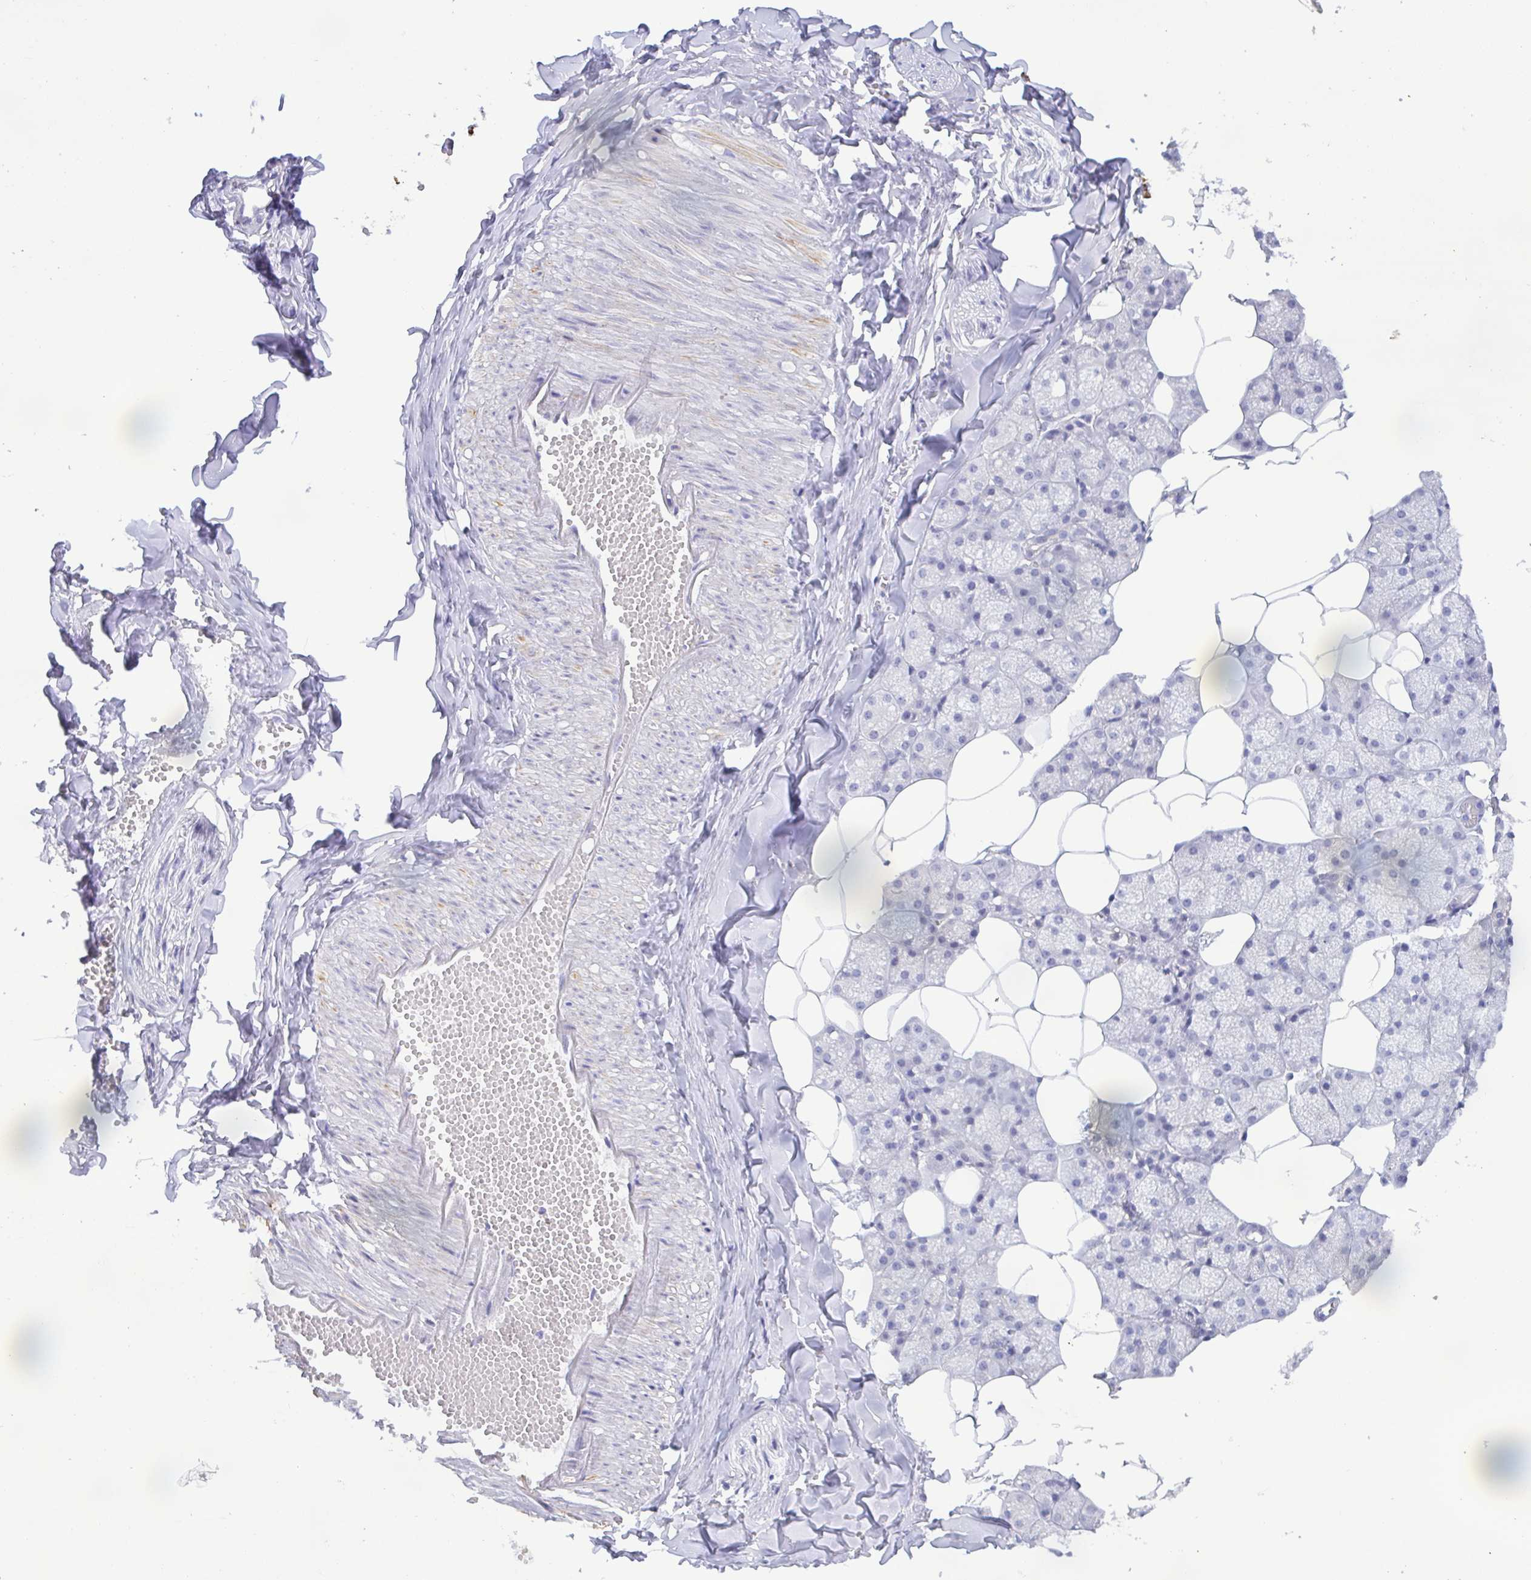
{"staining": {"intensity": "negative", "quantity": "none", "location": "none"}, "tissue": "salivary gland", "cell_type": "Glandular cells", "image_type": "normal", "snomed": [{"axis": "morphology", "description": "Normal tissue, NOS"}, {"axis": "topography", "description": "Salivary gland"}, {"axis": "topography", "description": "Peripheral nerve tissue"}], "caption": "Salivary gland stained for a protein using IHC displays no expression glandular cells.", "gene": "MYL7", "patient": {"sex": "male", "age": 38}}